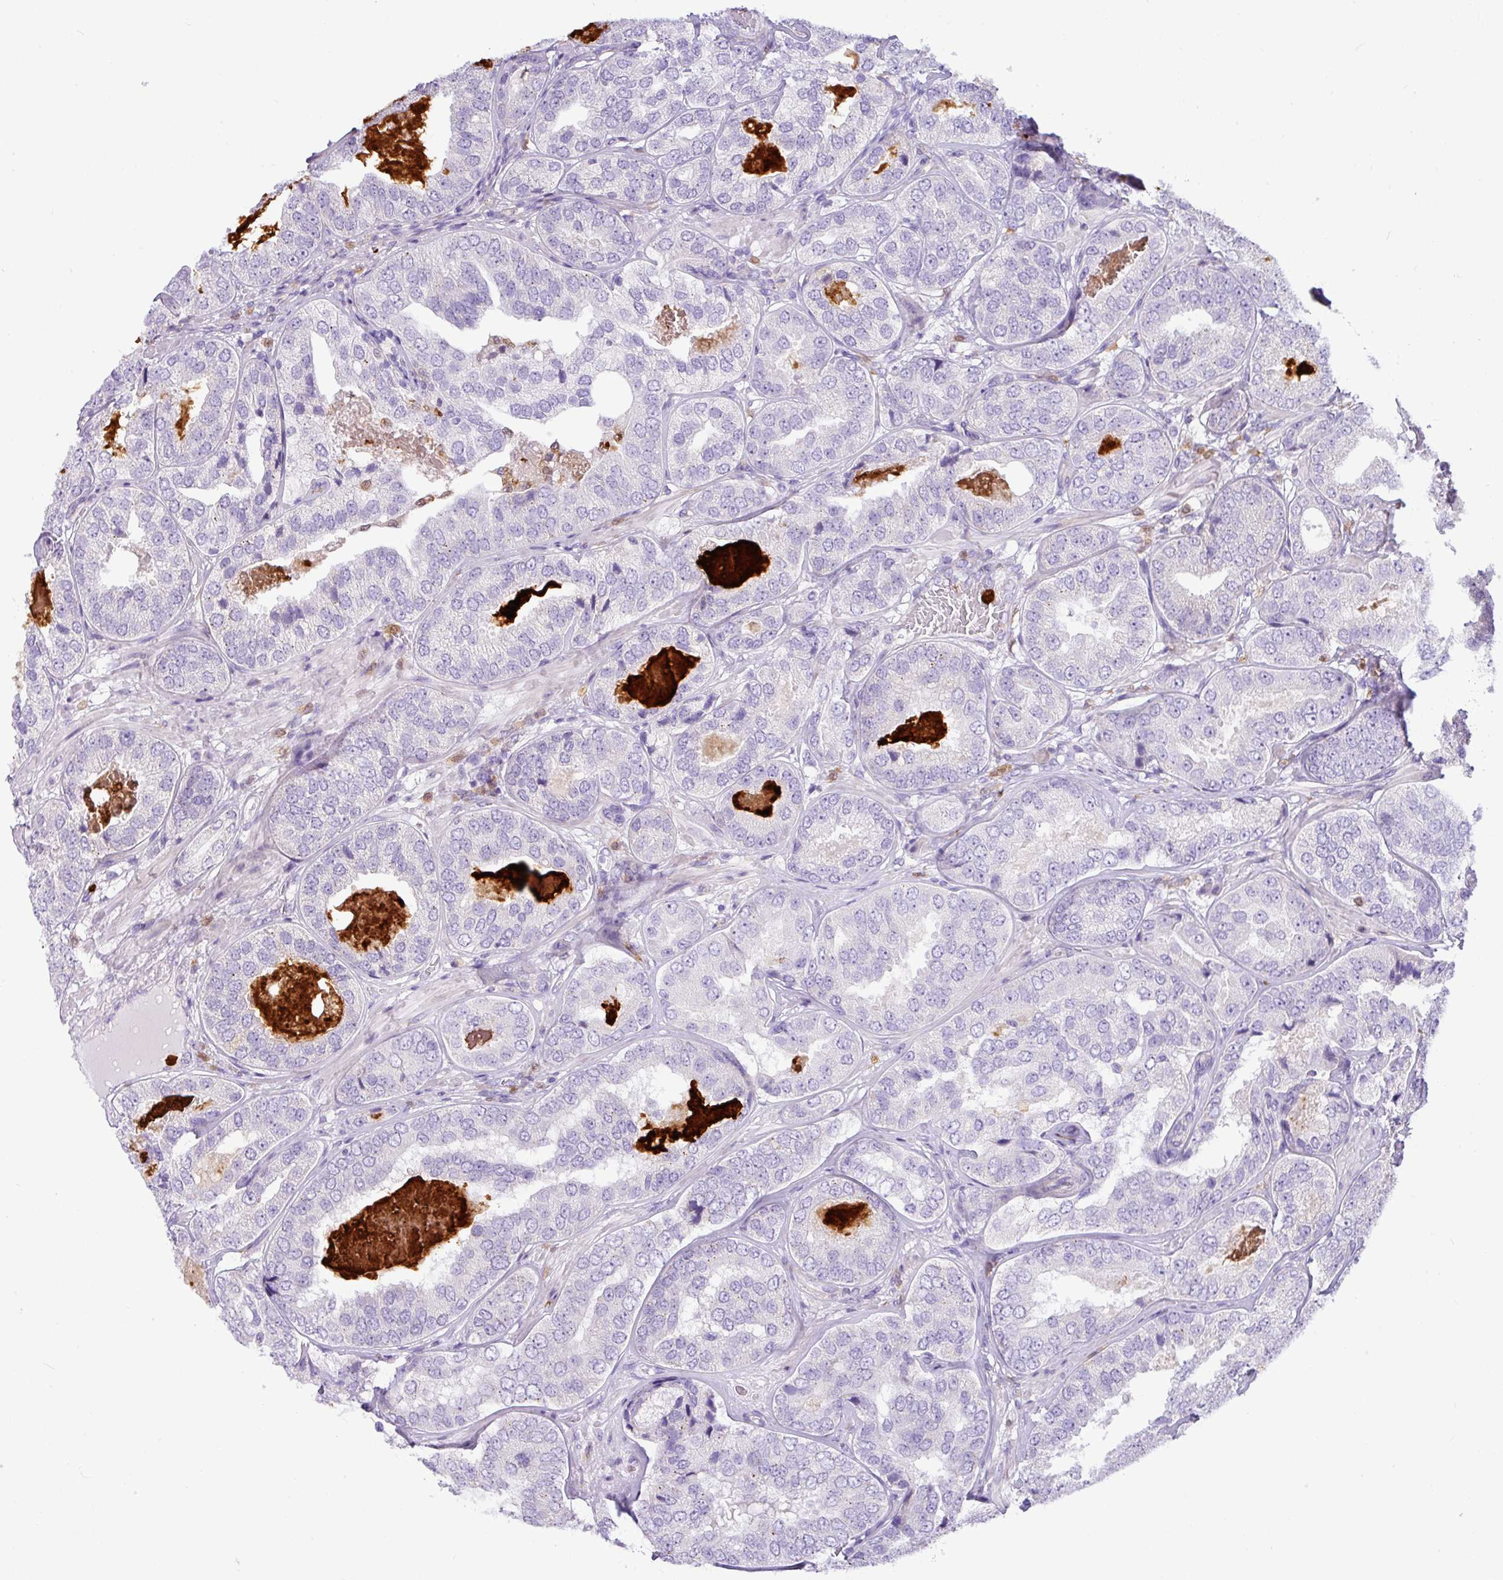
{"staining": {"intensity": "negative", "quantity": "none", "location": "none"}, "tissue": "prostate cancer", "cell_type": "Tumor cells", "image_type": "cancer", "snomed": [{"axis": "morphology", "description": "Adenocarcinoma, High grade"}, {"axis": "topography", "description": "Prostate"}], "caption": "IHC of human prostate adenocarcinoma (high-grade) exhibits no expression in tumor cells. (Stains: DAB (3,3'-diaminobenzidine) immunohistochemistry with hematoxylin counter stain, Microscopy: brightfield microscopy at high magnification).", "gene": "SH2D3C", "patient": {"sex": "male", "age": 63}}